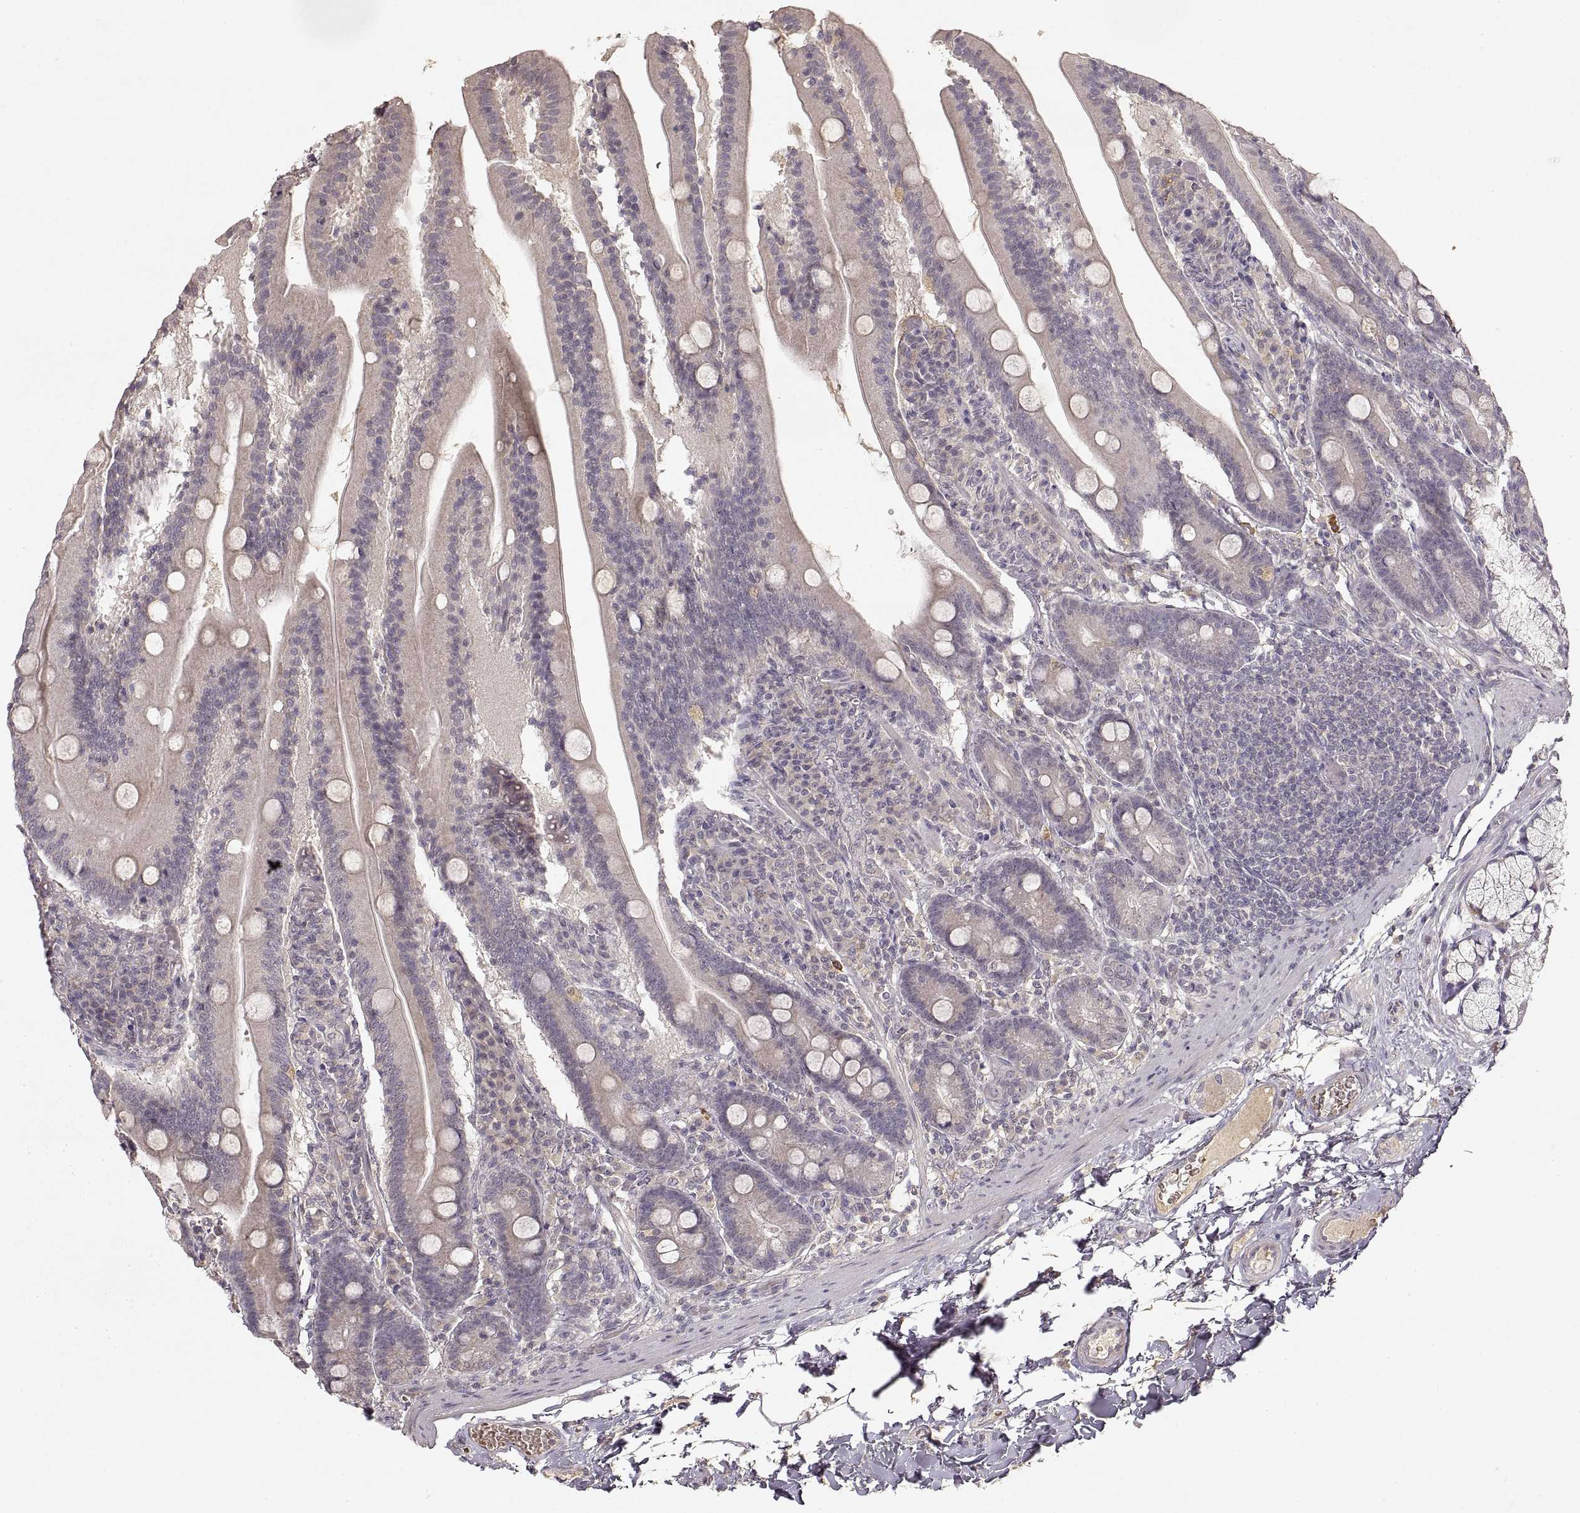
{"staining": {"intensity": "weak", "quantity": "25%-75%", "location": "cytoplasmic/membranous"}, "tissue": "small intestine", "cell_type": "Glandular cells", "image_type": "normal", "snomed": [{"axis": "morphology", "description": "Normal tissue, NOS"}, {"axis": "topography", "description": "Small intestine"}], "caption": "Immunohistochemical staining of benign human small intestine shows weak cytoplasmic/membranous protein staining in about 25%-75% of glandular cells.", "gene": "LAMC2", "patient": {"sex": "male", "age": 37}}